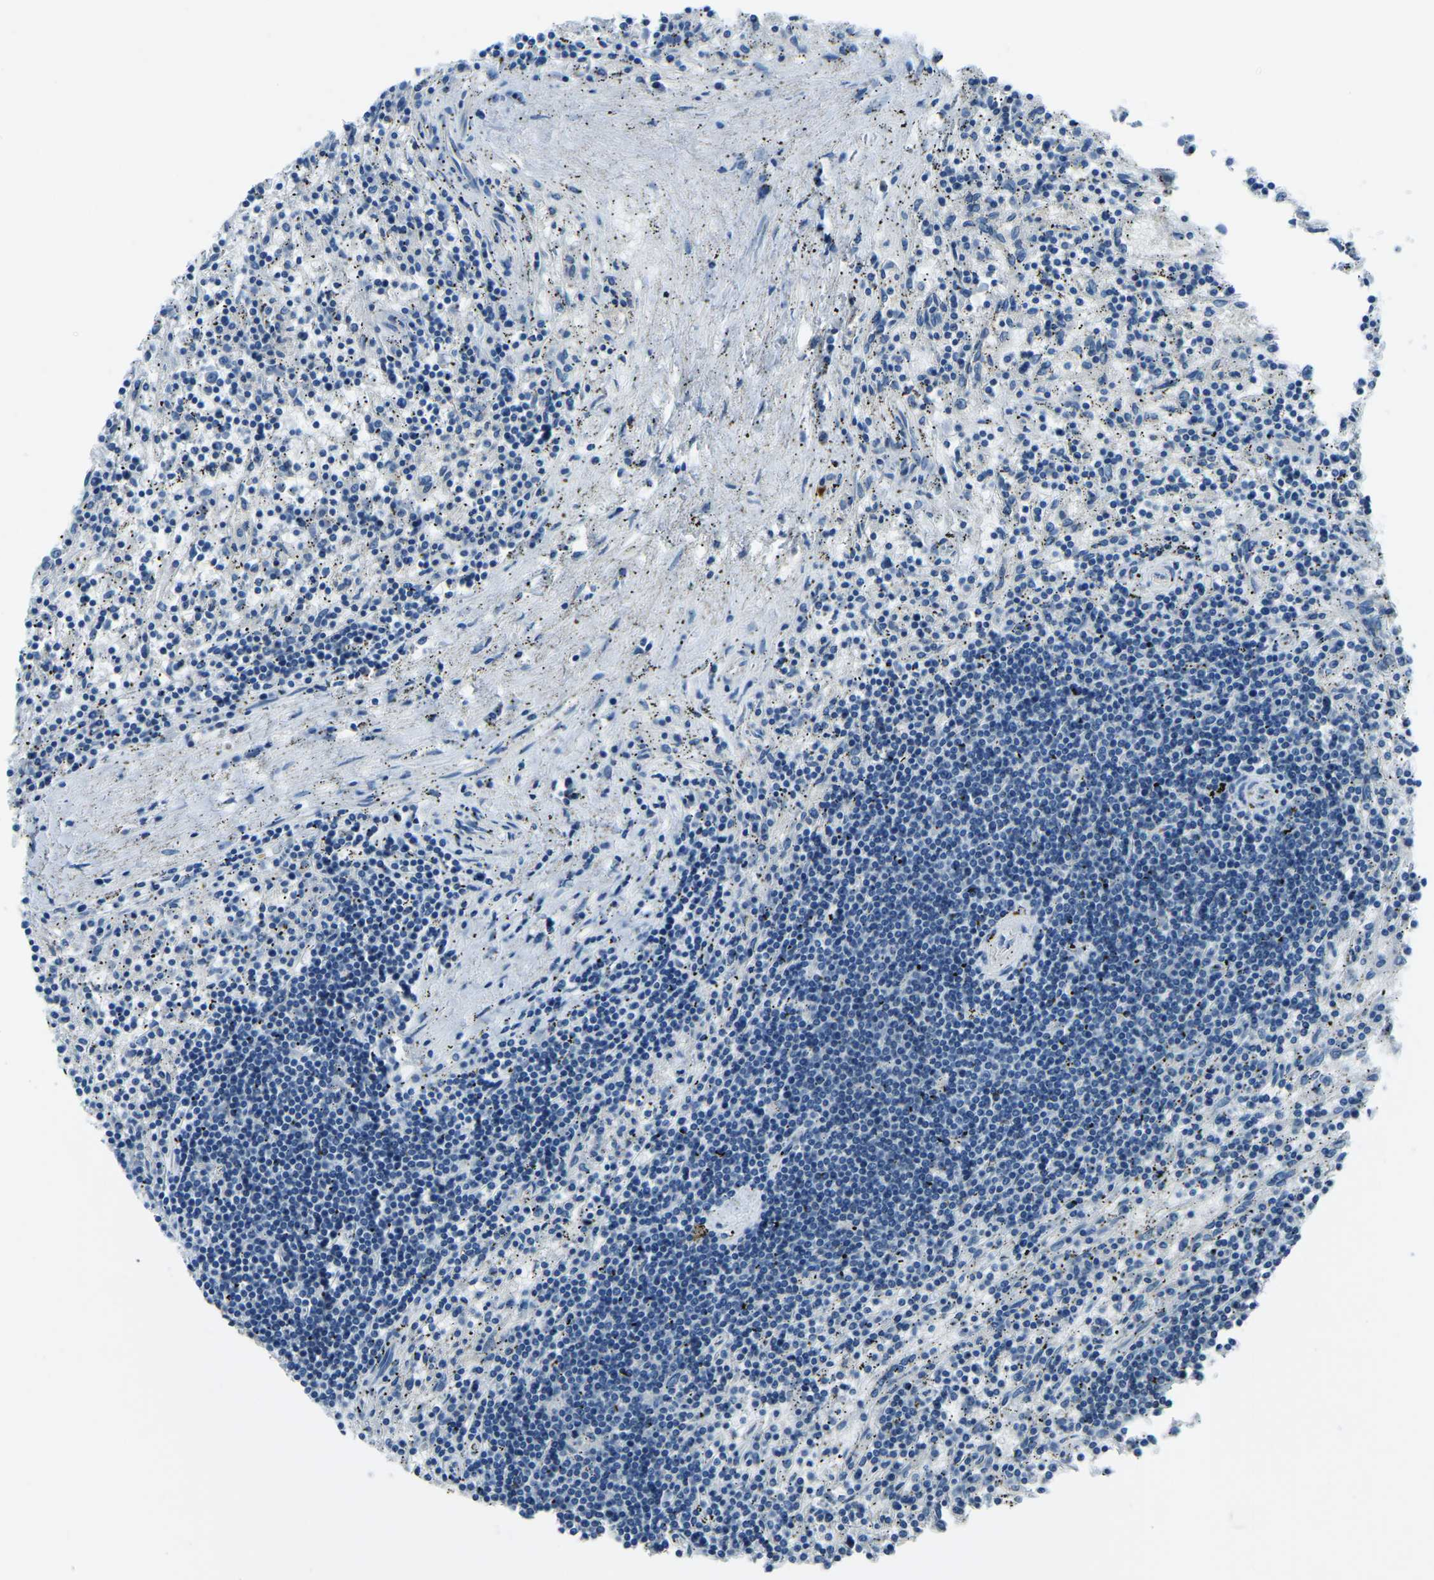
{"staining": {"intensity": "negative", "quantity": "none", "location": "none"}, "tissue": "lymphoma", "cell_type": "Tumor cells", "image_type": "cancer", "snomed": [{"axis": "morphology", "description": "Malignant lymphoma, non-Hodgkin's type, Low grade"}, {"axis": "topography", "description": "Spleen"}], "caption": "There is no significant positivity in tumor cells of malignant lymphoma, non-Hodgkin's type (low-grade). (DAB immunohistochemistry with hematoxylin counter stain).", "gene": "RRP1", "patient": {"sex": "male", "age": 76}}